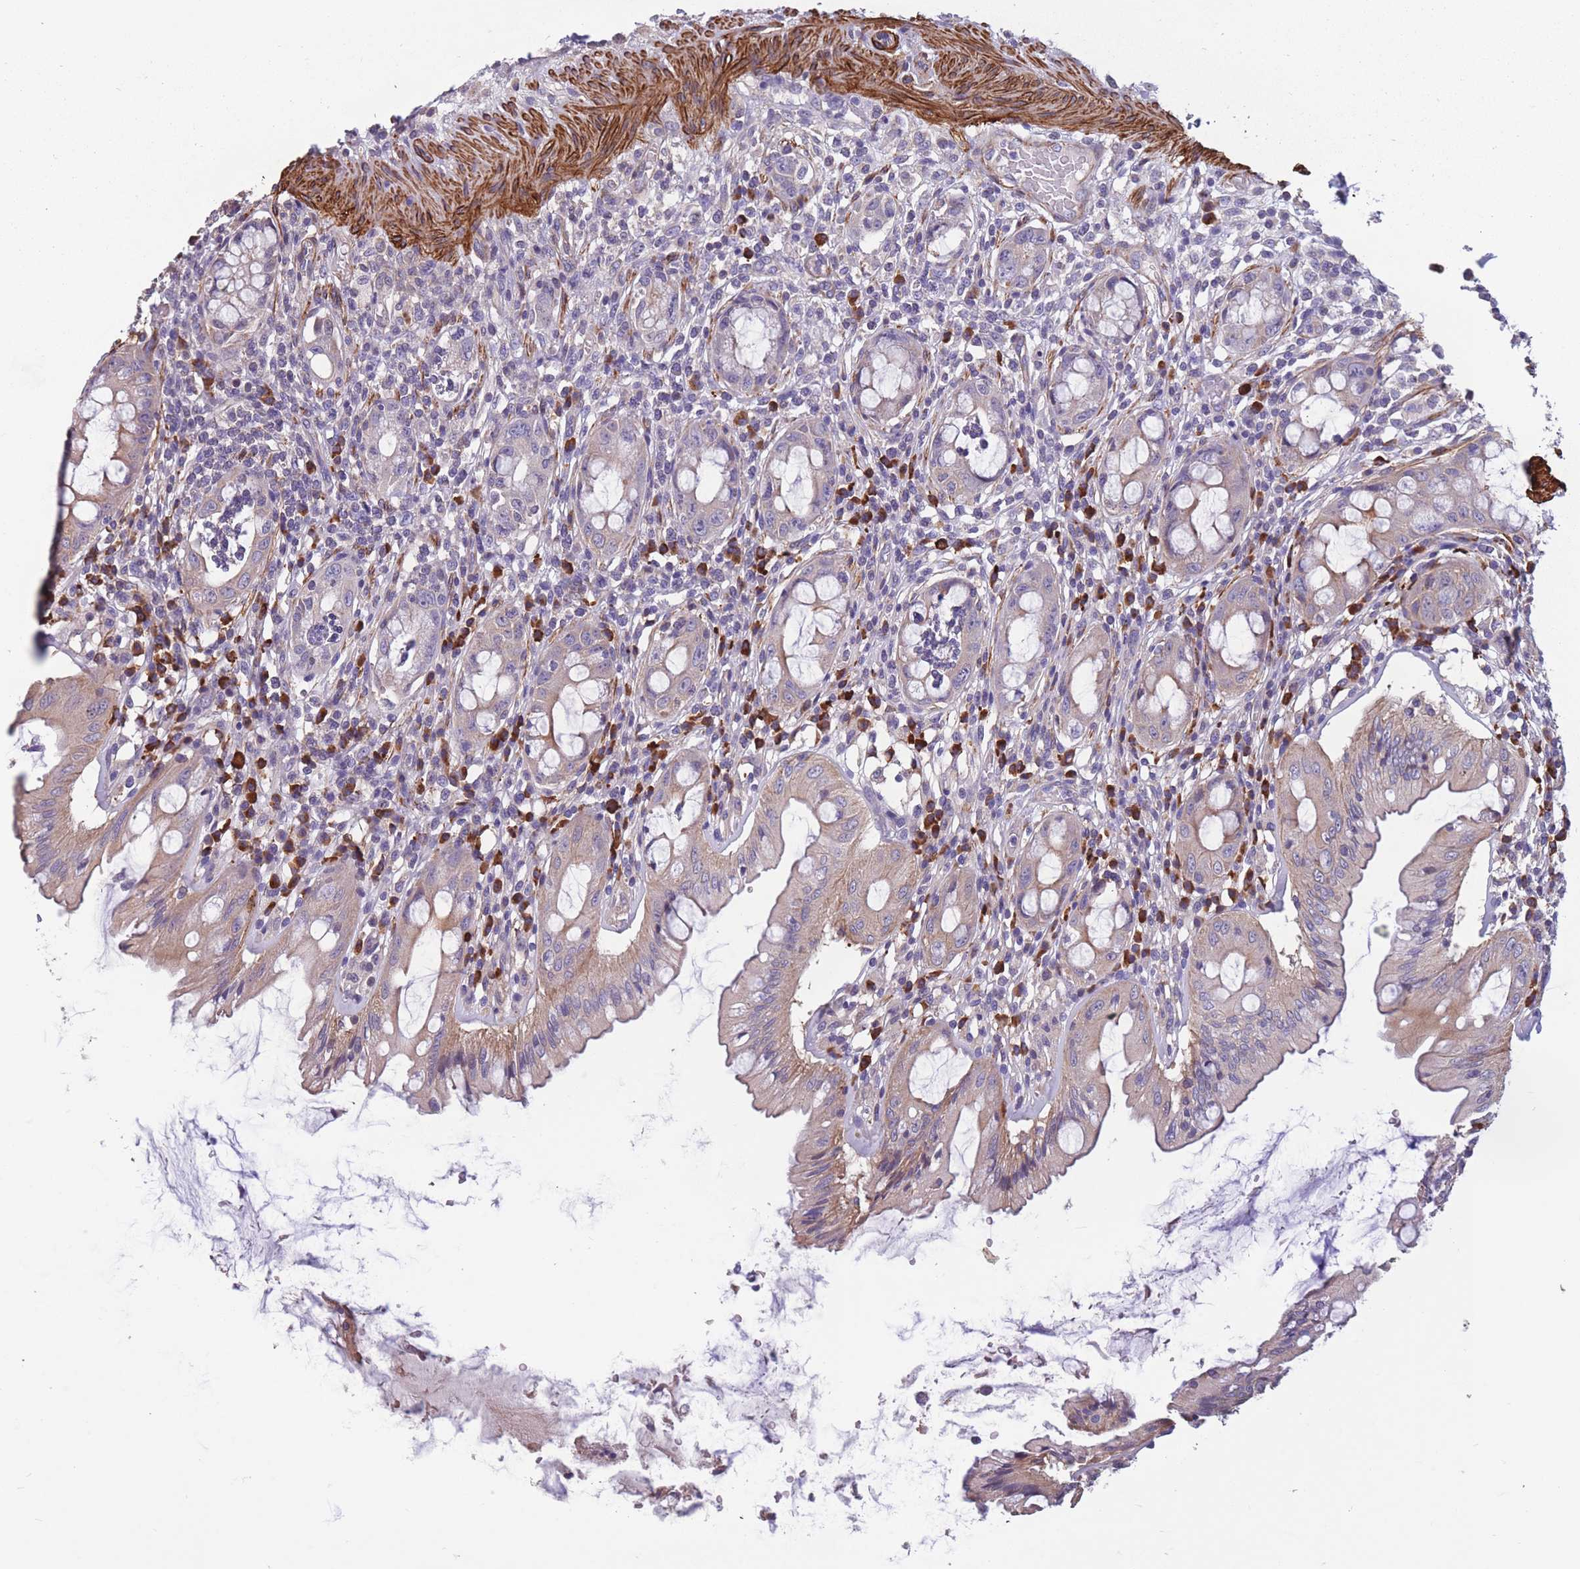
{"staining": {"intensity": "moderate", "quantity": "25%-75%", "location": "cytoplasmic/membranous"}, "tissue": "rectum", "cell_type": "Glandular cells", "image_type": "normal", "snomed": [{"axis": "morphology", "description": "Normal tissue, NOS"}, {"axis": "topography", "description": "Rectum"}], "caption": "This is an image of immunohistochemistry (IHC) staining of normal rectum, which shows moderate positivity in the cytoplasmic/membranous of glandular cells.", "gene": "TOMM40L", "patient": {"sex": "female", "age": 57}}